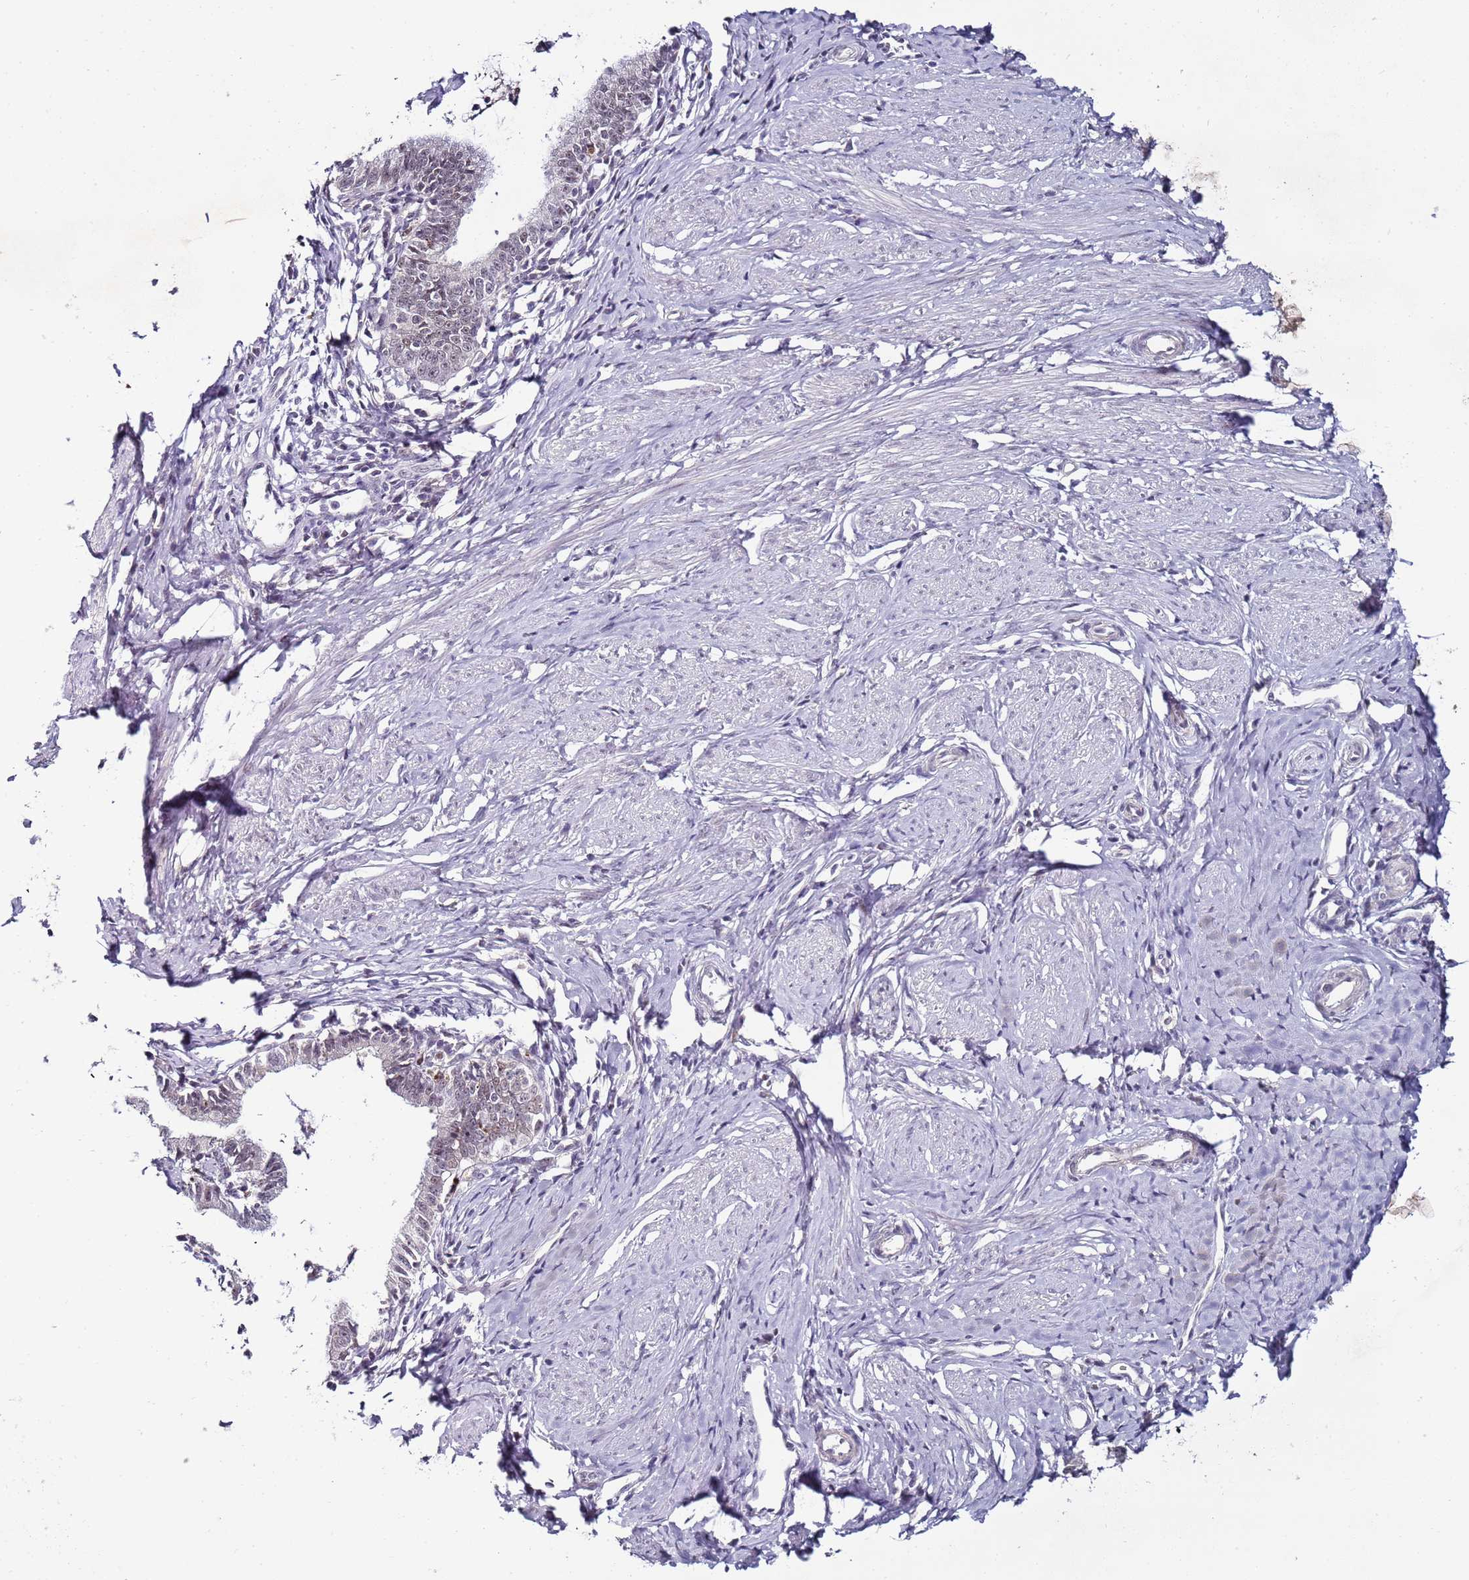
{"staining": {"intensity": "weak", "quantity": "<25%", "location": "nuclear"}, "tissue": "cervical cancer", "cell_type": "Tumor cells", "image_type": "cancer", "snomed": [{"axis": "morphology", "description": "Adenocarcinoma, NOS"}, {"axis": "topography", "description": "Cervix"}], "caption": "A histopathology image of human cervical cancer (adenocarcinoma) is negative for staining in tumor cells. The staining was performed using DAB (3,3'-diaminobenzidine) to visualize the protein expression in brown, while the nuclei were stained in blue with hematoxylin (Magnification: 20x).", "gene": "PSMA7", "patient": {"sex": "female", "age": 36}}